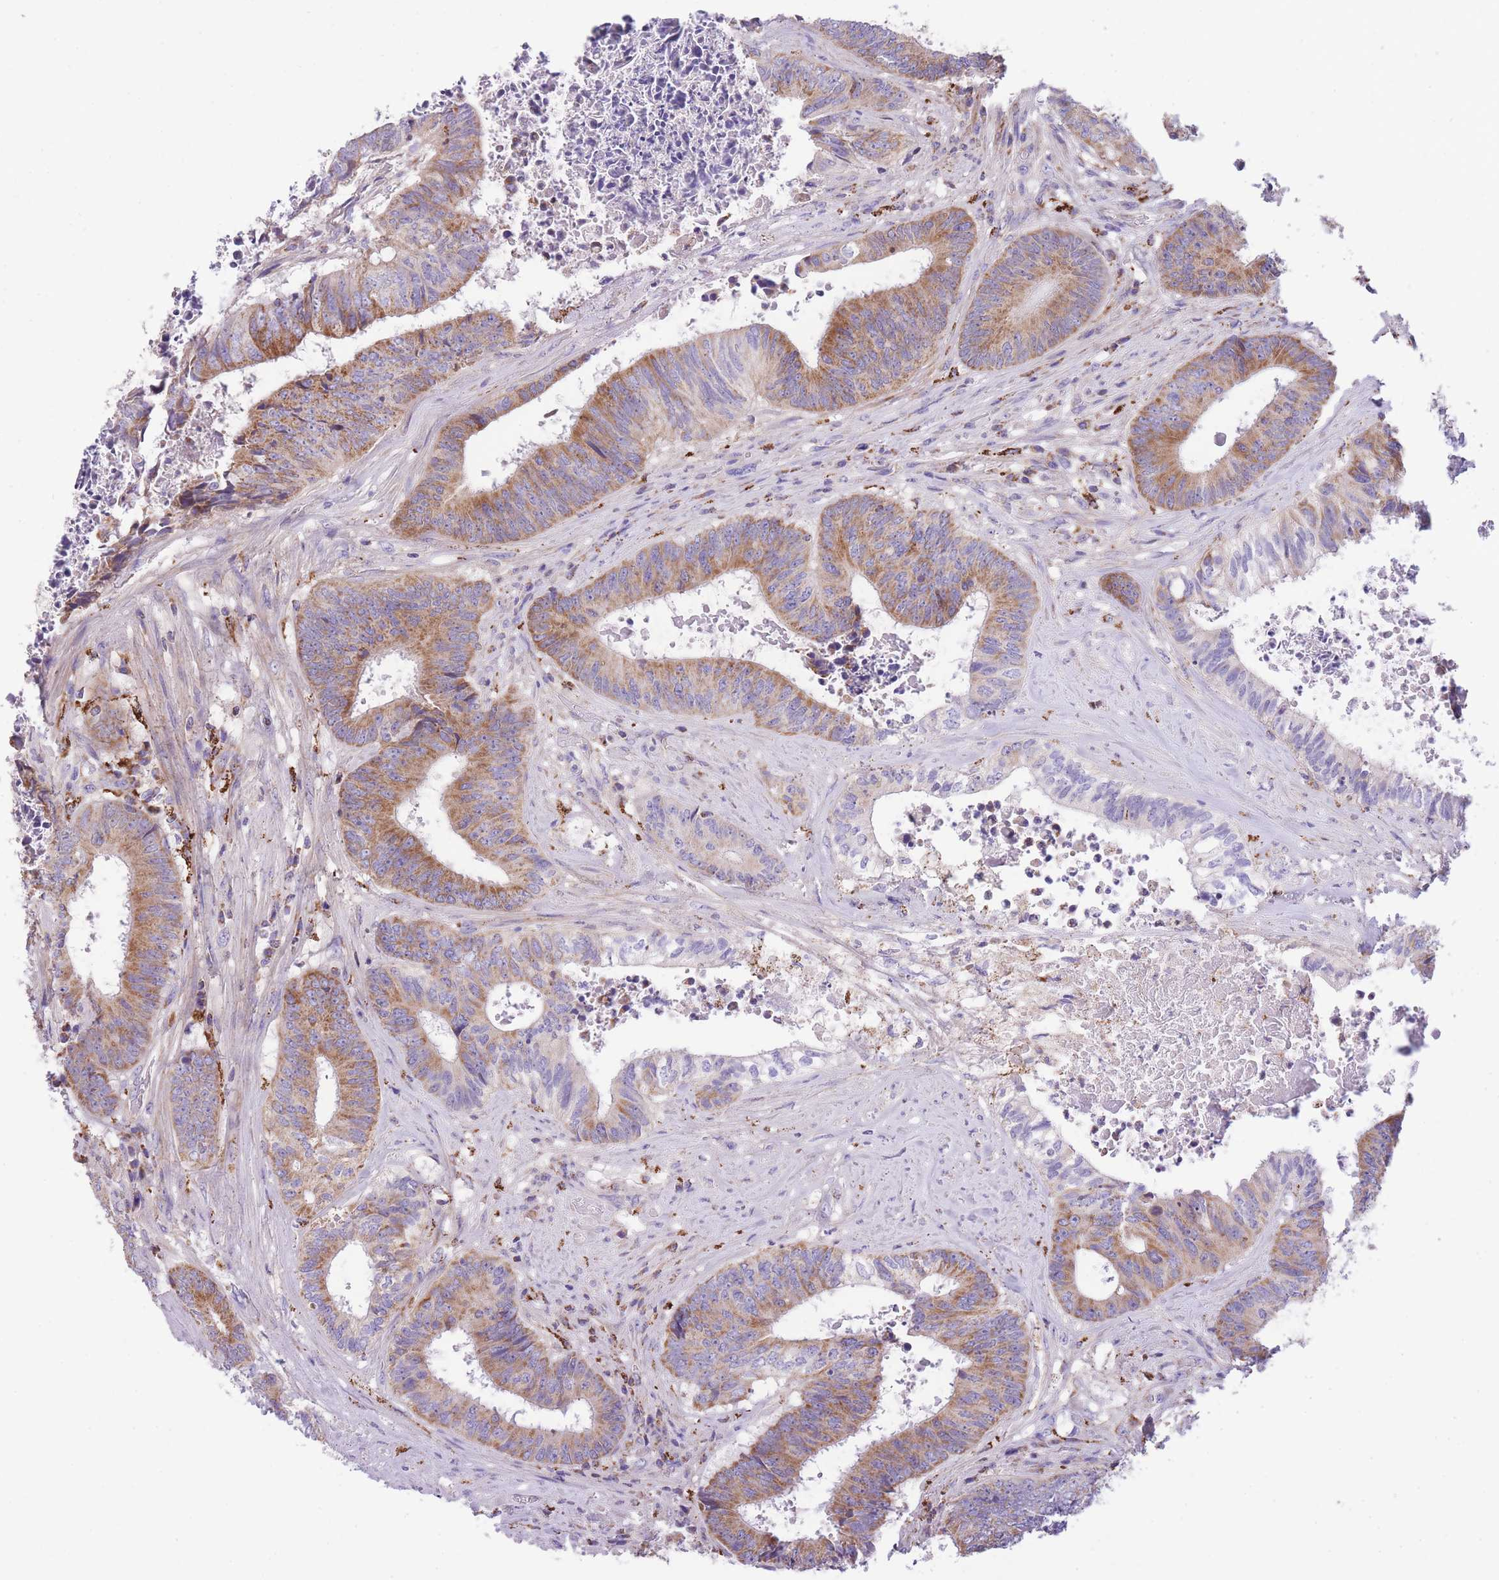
{"staining": {"intensity": "moderate", "quantity": ">75%", "location": "cytoplasmic/membranous"}, "tissue": "colorectal cancer", "cell_type": "Tumor cells", "image_type": "cancer", "snomed": [{"axis": "morphology", "description": "Adenocarcinoma, NOS"}, {"axis": "topography", "description": "Rectum"}], "caption": "About >75% of tumor cells in human colorectal cancer reveal moderate cytoplasmic/membranous protein positivity as visualized by brown immunohistochemical staining.", "gene": "ST3GAL3", "patient": {"sex": "male", "age": 72}}